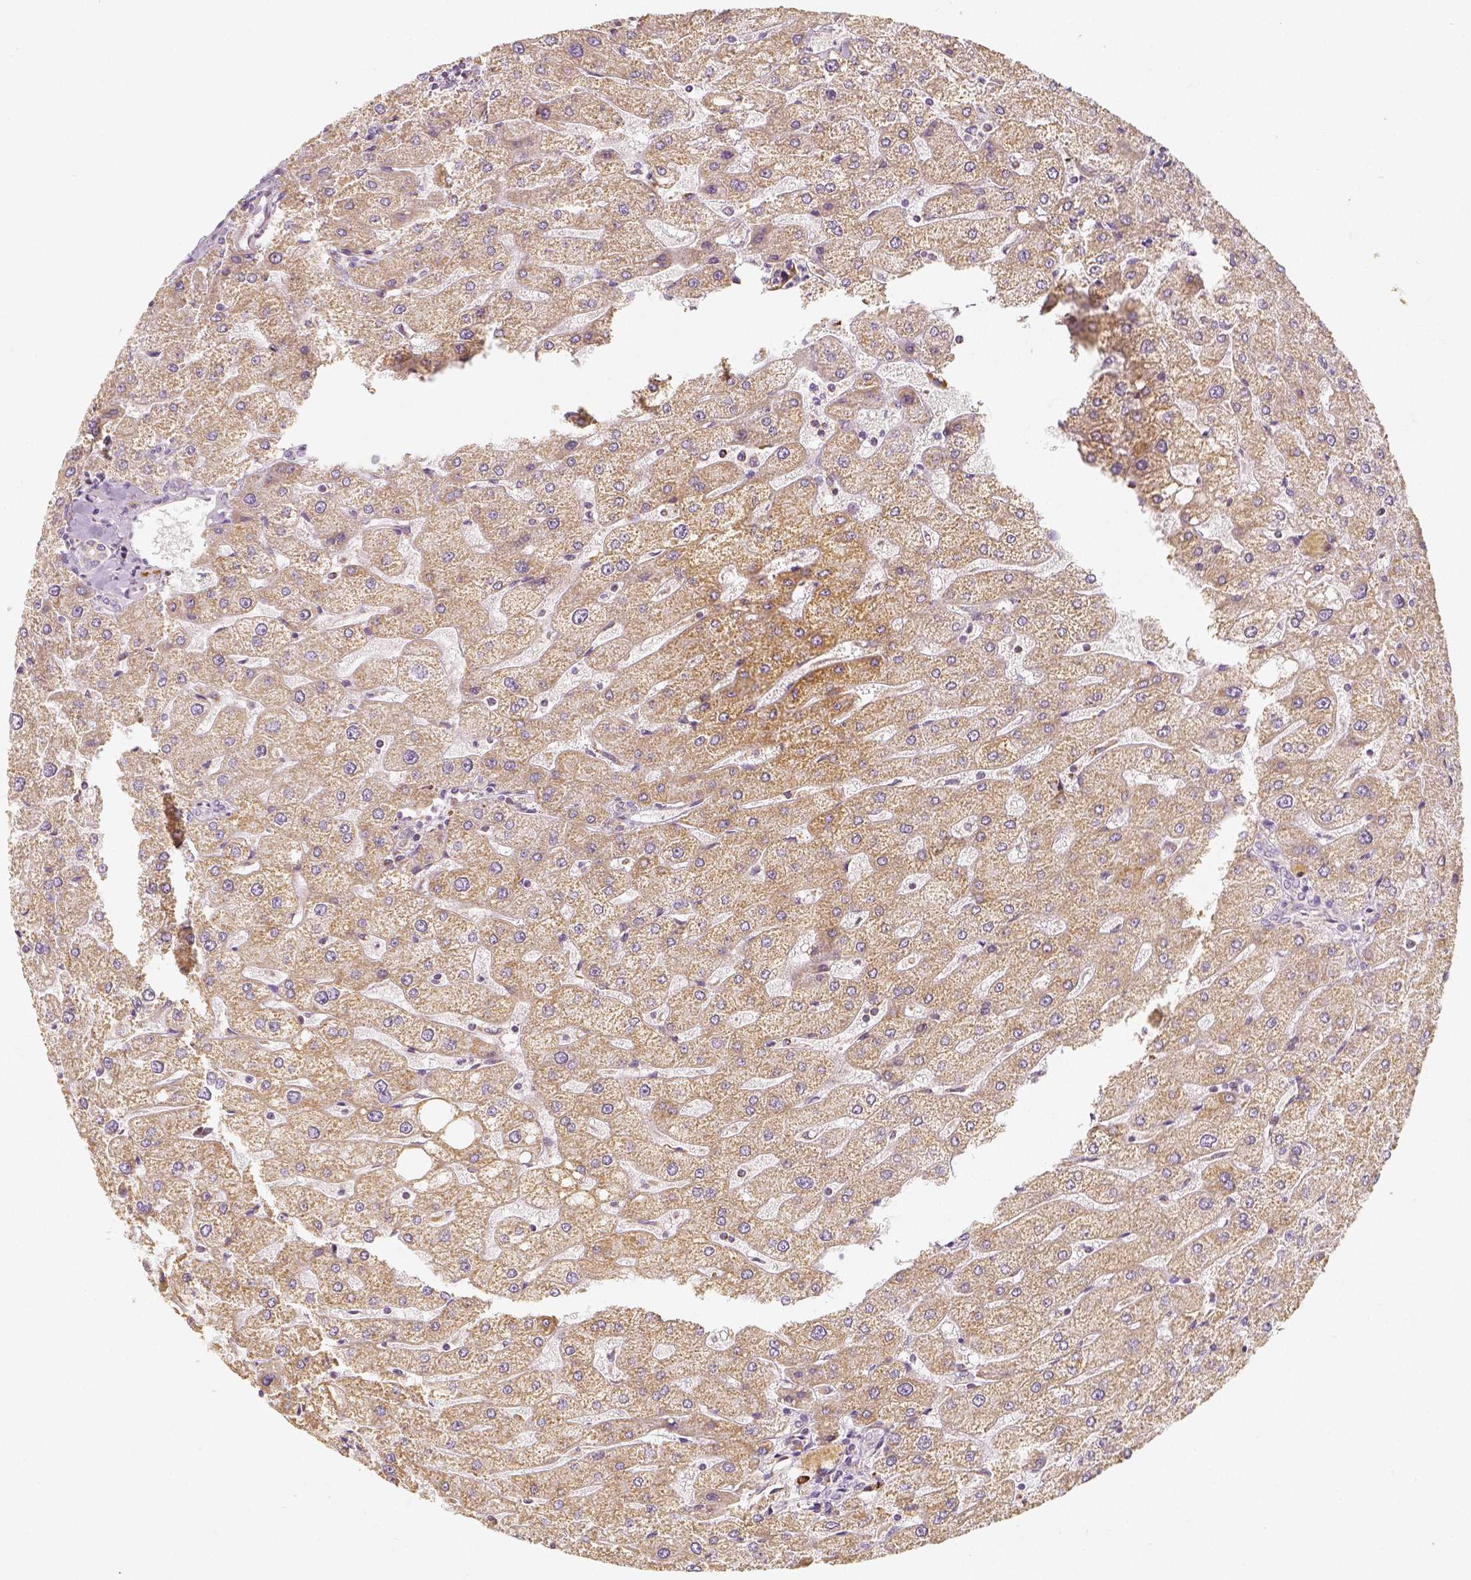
{"staining": {"intensity": "negative", "quantity": "none", "location": "none"}, "tissue": "liver", "cell_type": "Cholangiocytes", "image_type": "normal", "snomed": [{"axis": "morphology", "description": "Normal tissue, NOS"}, {"axis": "topography", "description": "Liver"}], "caption": "Cholangiocytes are negative for protein expression in unremarkable human liver. (Immunohistochemistry (ihc), brightfield microscopy, high magnification).", "gene": "PGAM5", "patient": {"sex": "male", "age": 67}}